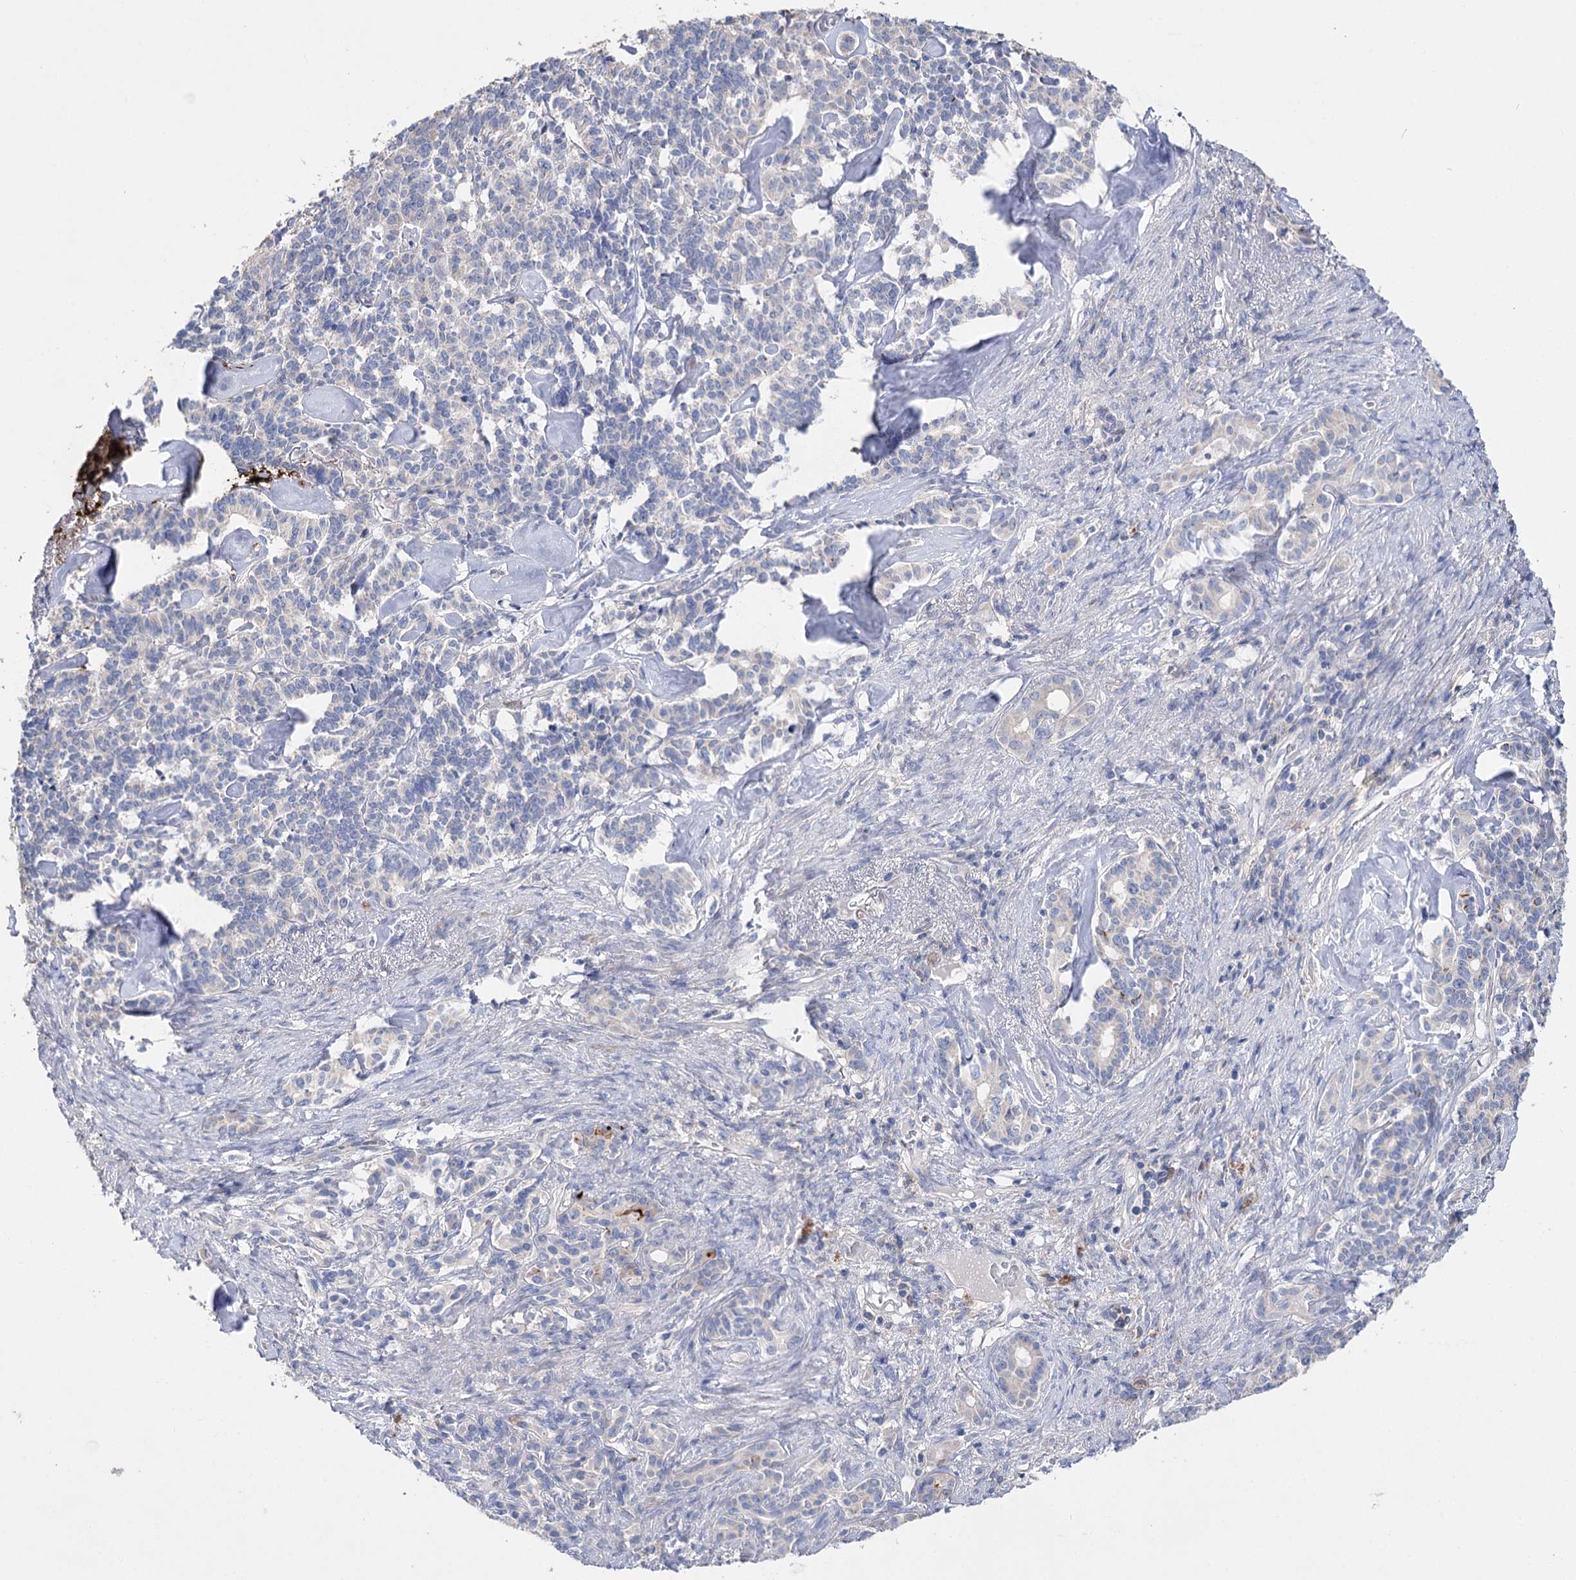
{"staining": {"intensity": "negative", "quantity": "none", "location": "none"}, "tissue": "pancreatic cancer", "cell_type": "Tumor cells", "image_type": "cancer", "snomed": [{"axis": "morphology", "description": "Adenocarcinoma, NOS"}, {"axis": "topography", "description": "Pancreas"}], "caption": "Human pancreatic adenocarcinoma stained for a protein using immunohistochemistry shows no expression in tumor cells.", "gene": "NRAP", "patient": {"sex": "female", "age": 74}}